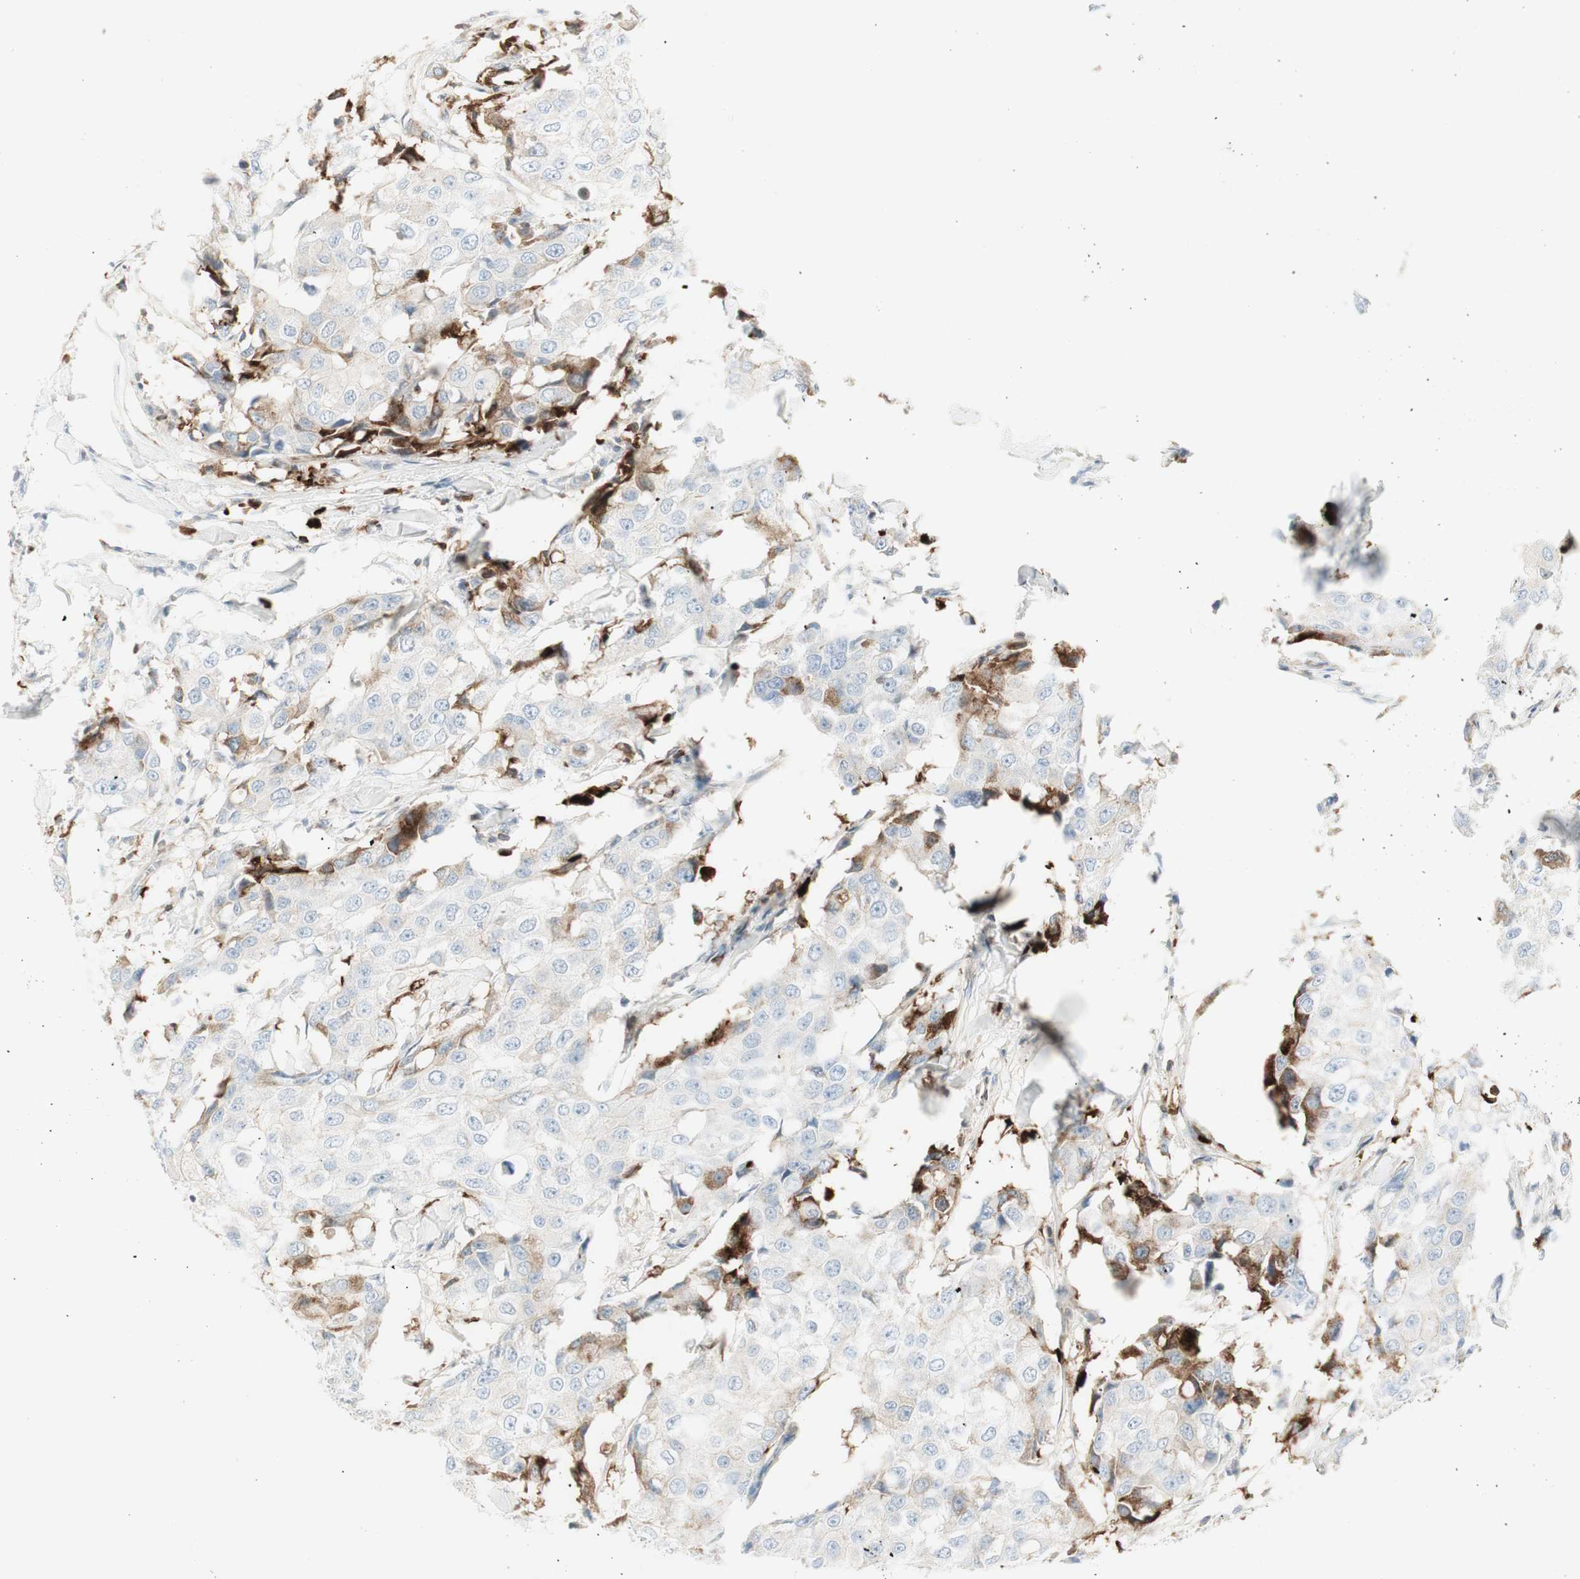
{"staining": {"intensity": "moderate", "quantity": "<25%", "location": "cytoplasmic/membranous"}, "tissue": "breast cancer", "cell_type": "Tumor cells", "image_type": "cancer", "snomed": [{"axis": "morphology", "description": "Duct carcinoma"}, {"axis": "topography", "description": "Breast"}], "caption": "Protein expression analysis of breast cancer displays moderate cytoplasmic/membranous staining in approximately <25% of tumor cells.", "gene": "MDK", "patient": {"sex": "female", "age": 27}}